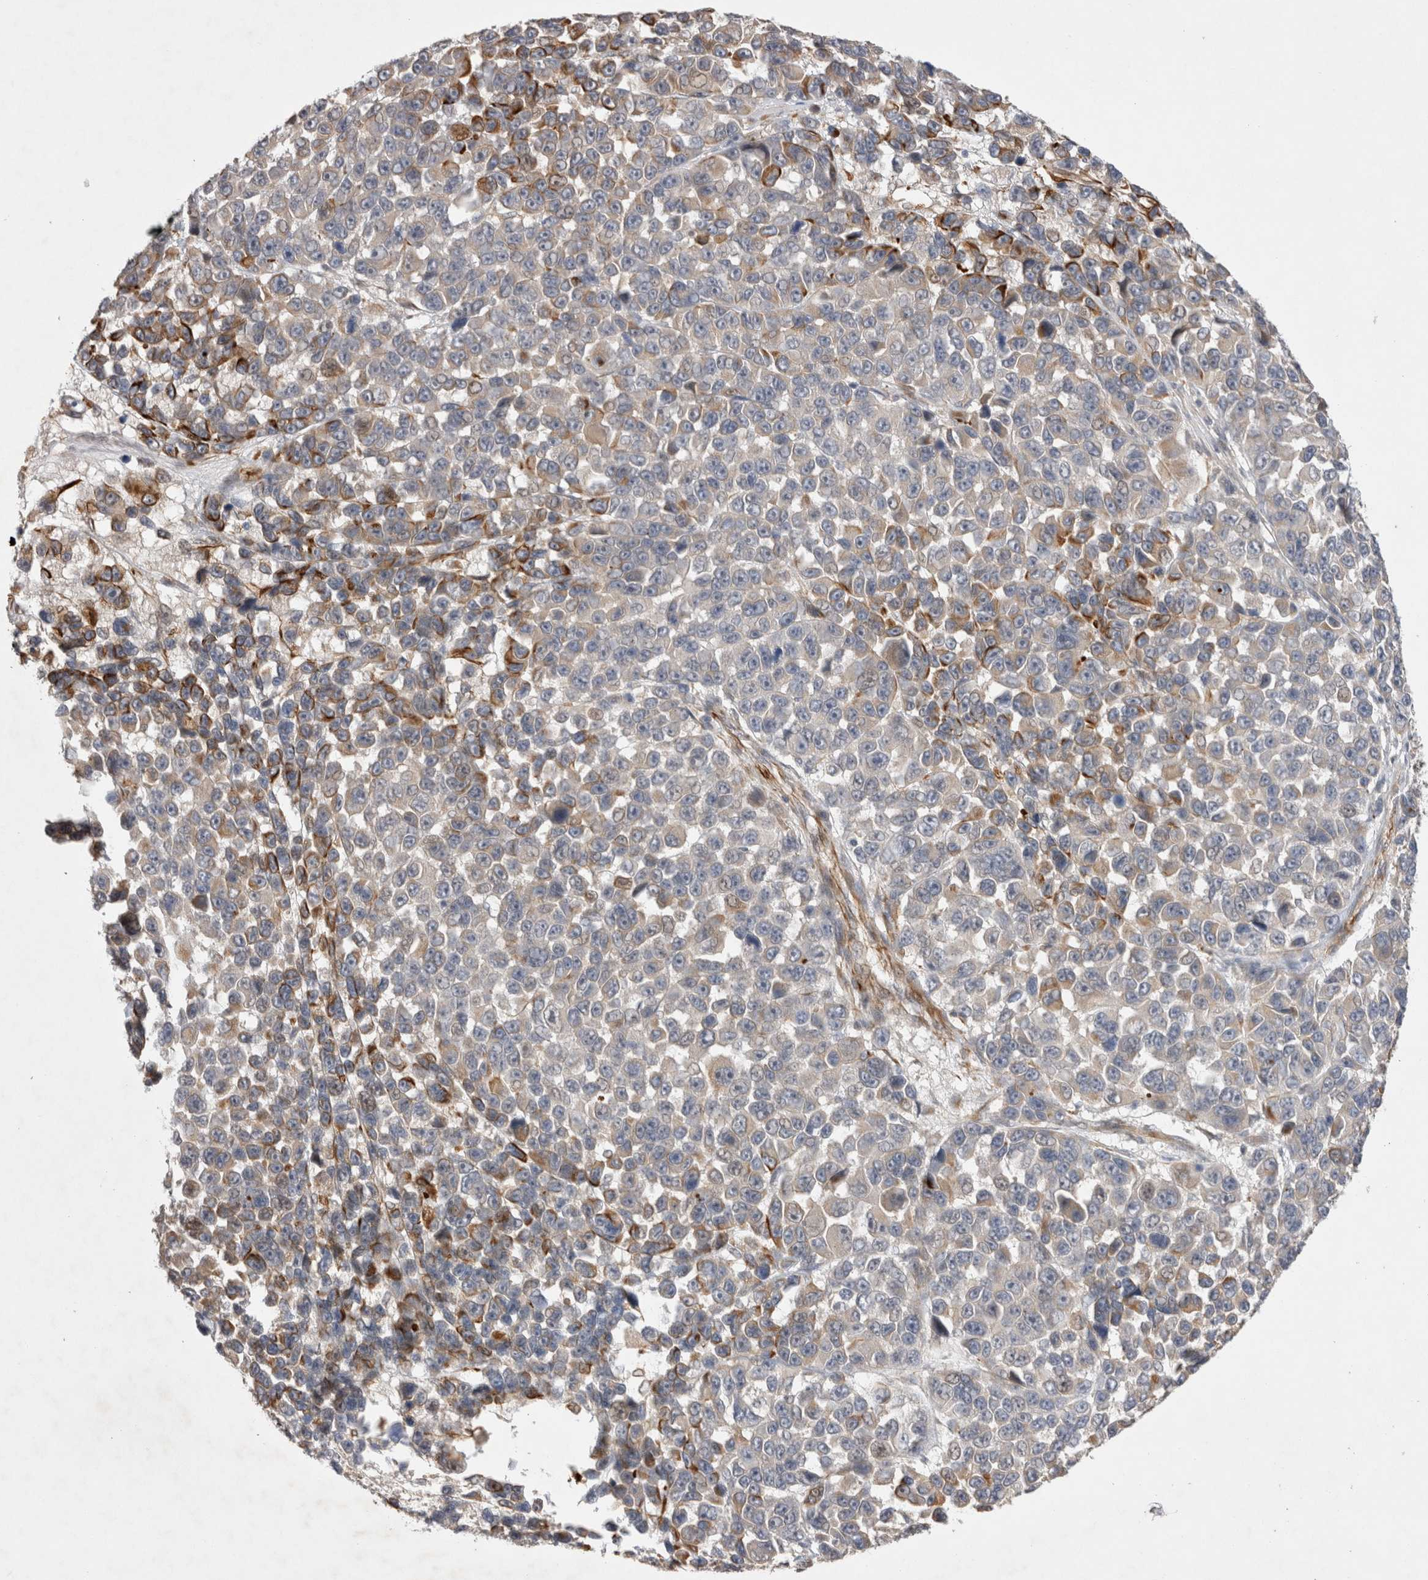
{"staining": {"intensity": "moderate", "quantity": "25%-75%", "location": "cytoplasmic/membranous"}, "tissue": "melanoma", "cell_type": "Tumor cells", "image_type": "cancer", "snomed": [{"axis": "morphology", "description": "Malignant melanoma, NOS"}, {"axis": "topography", "description": "Skin"}], "caption": "Malignant melanoma tissue displays moderate cytoplasmic/membranous staining in approximately 25%-75% of tumor cells, visualized by immunohistochemistry.", "gene": "NMU", "patient": {"sex": "male", "age": 53}}